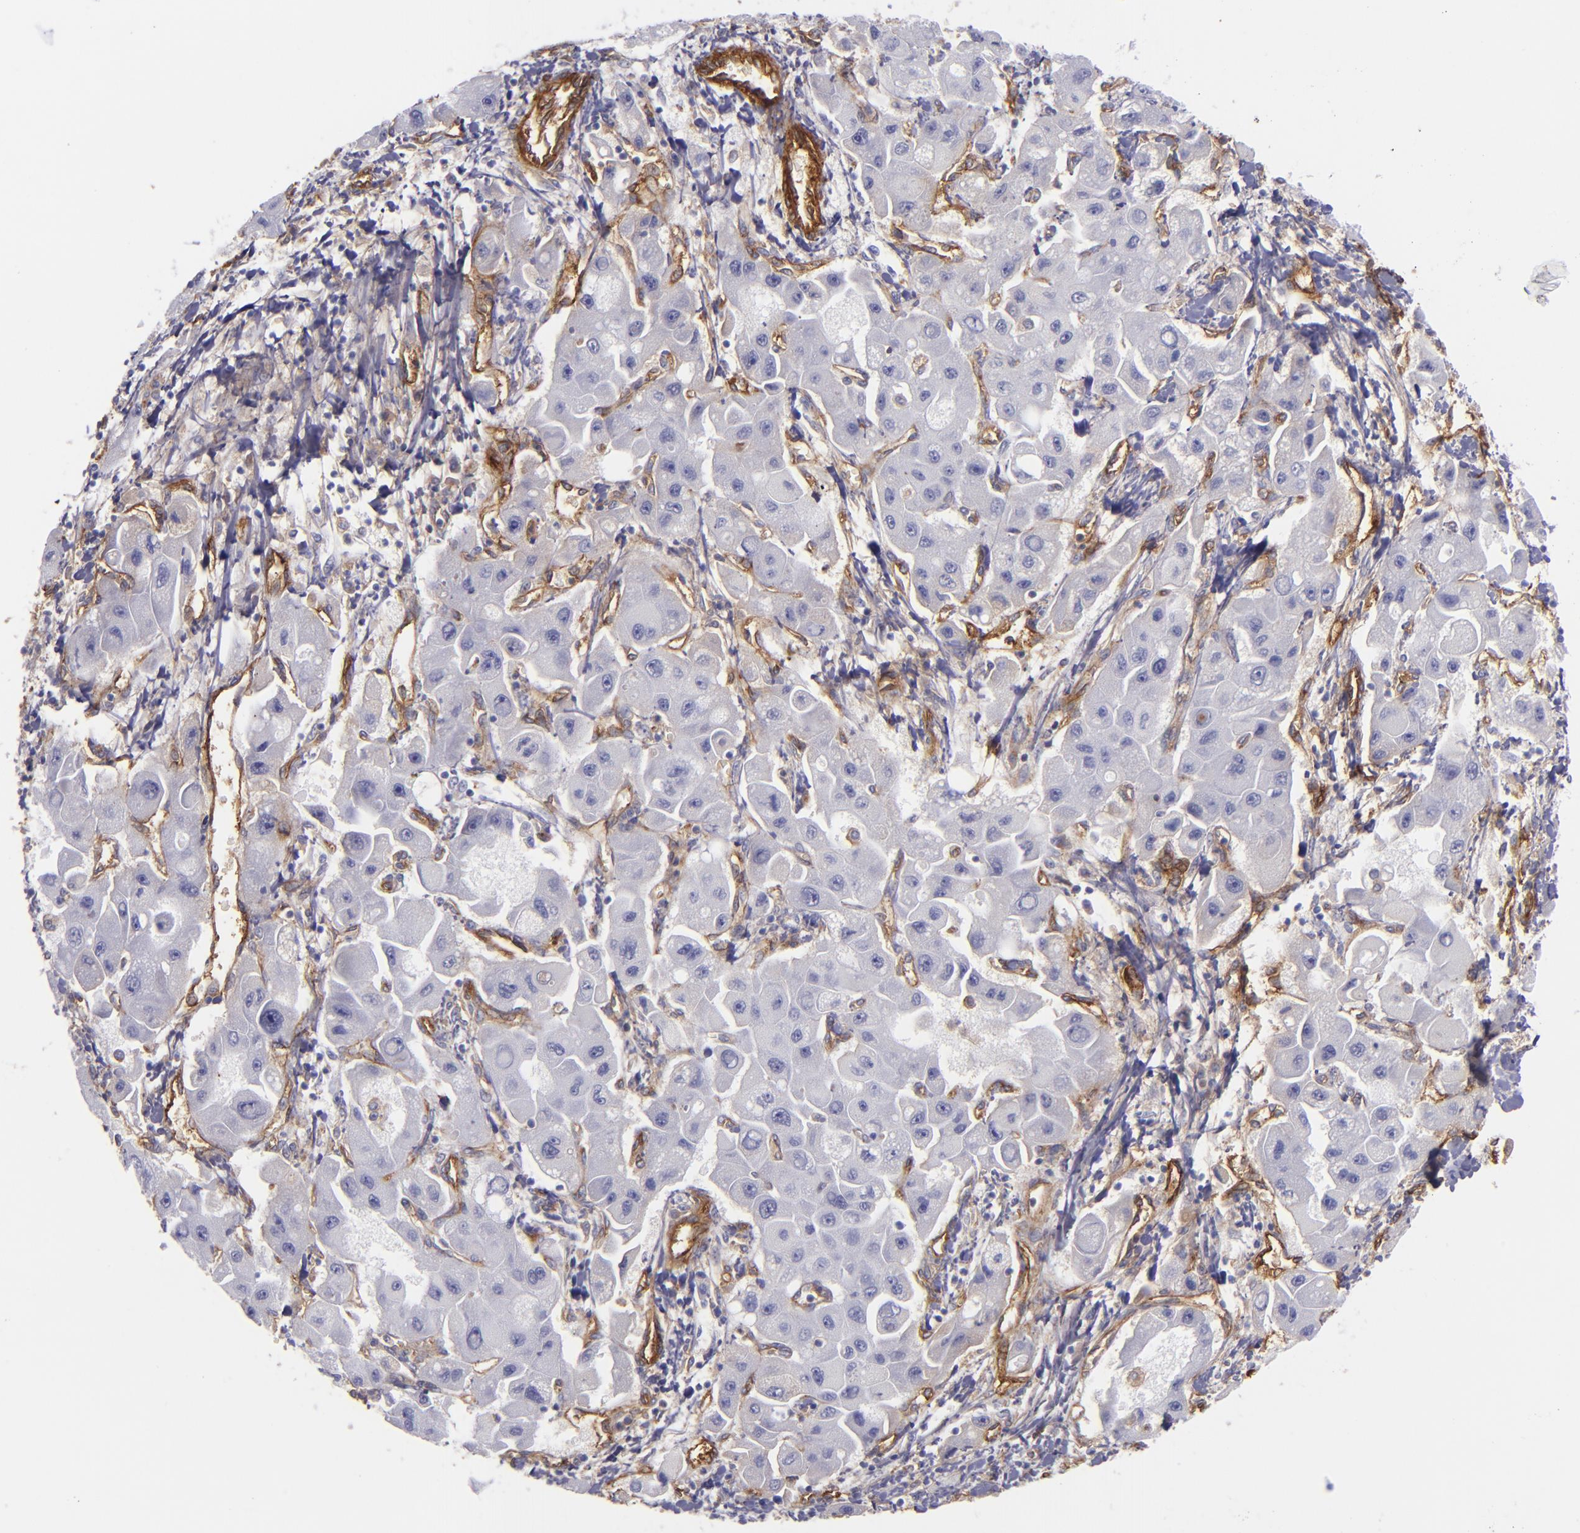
{"staining": {"intensity": "negative", "quantity": "none", "location": "none"}, "tissue": "liver cancer", "cell_type": "Tumor cells", "image_type": "cancer", "snomed": [{"axis": "morphology", "description": "Carcinoma, Hepatocellular, NOS"}, {"axis": "topography", "description": "Liver"}], "caption": "This is an immunohistochemistry (IHC) image of human liver cancer. There is no expression in tumor cells.", "gene": "ENTPD1", "patient": {"sex": "male", "age": 24}}